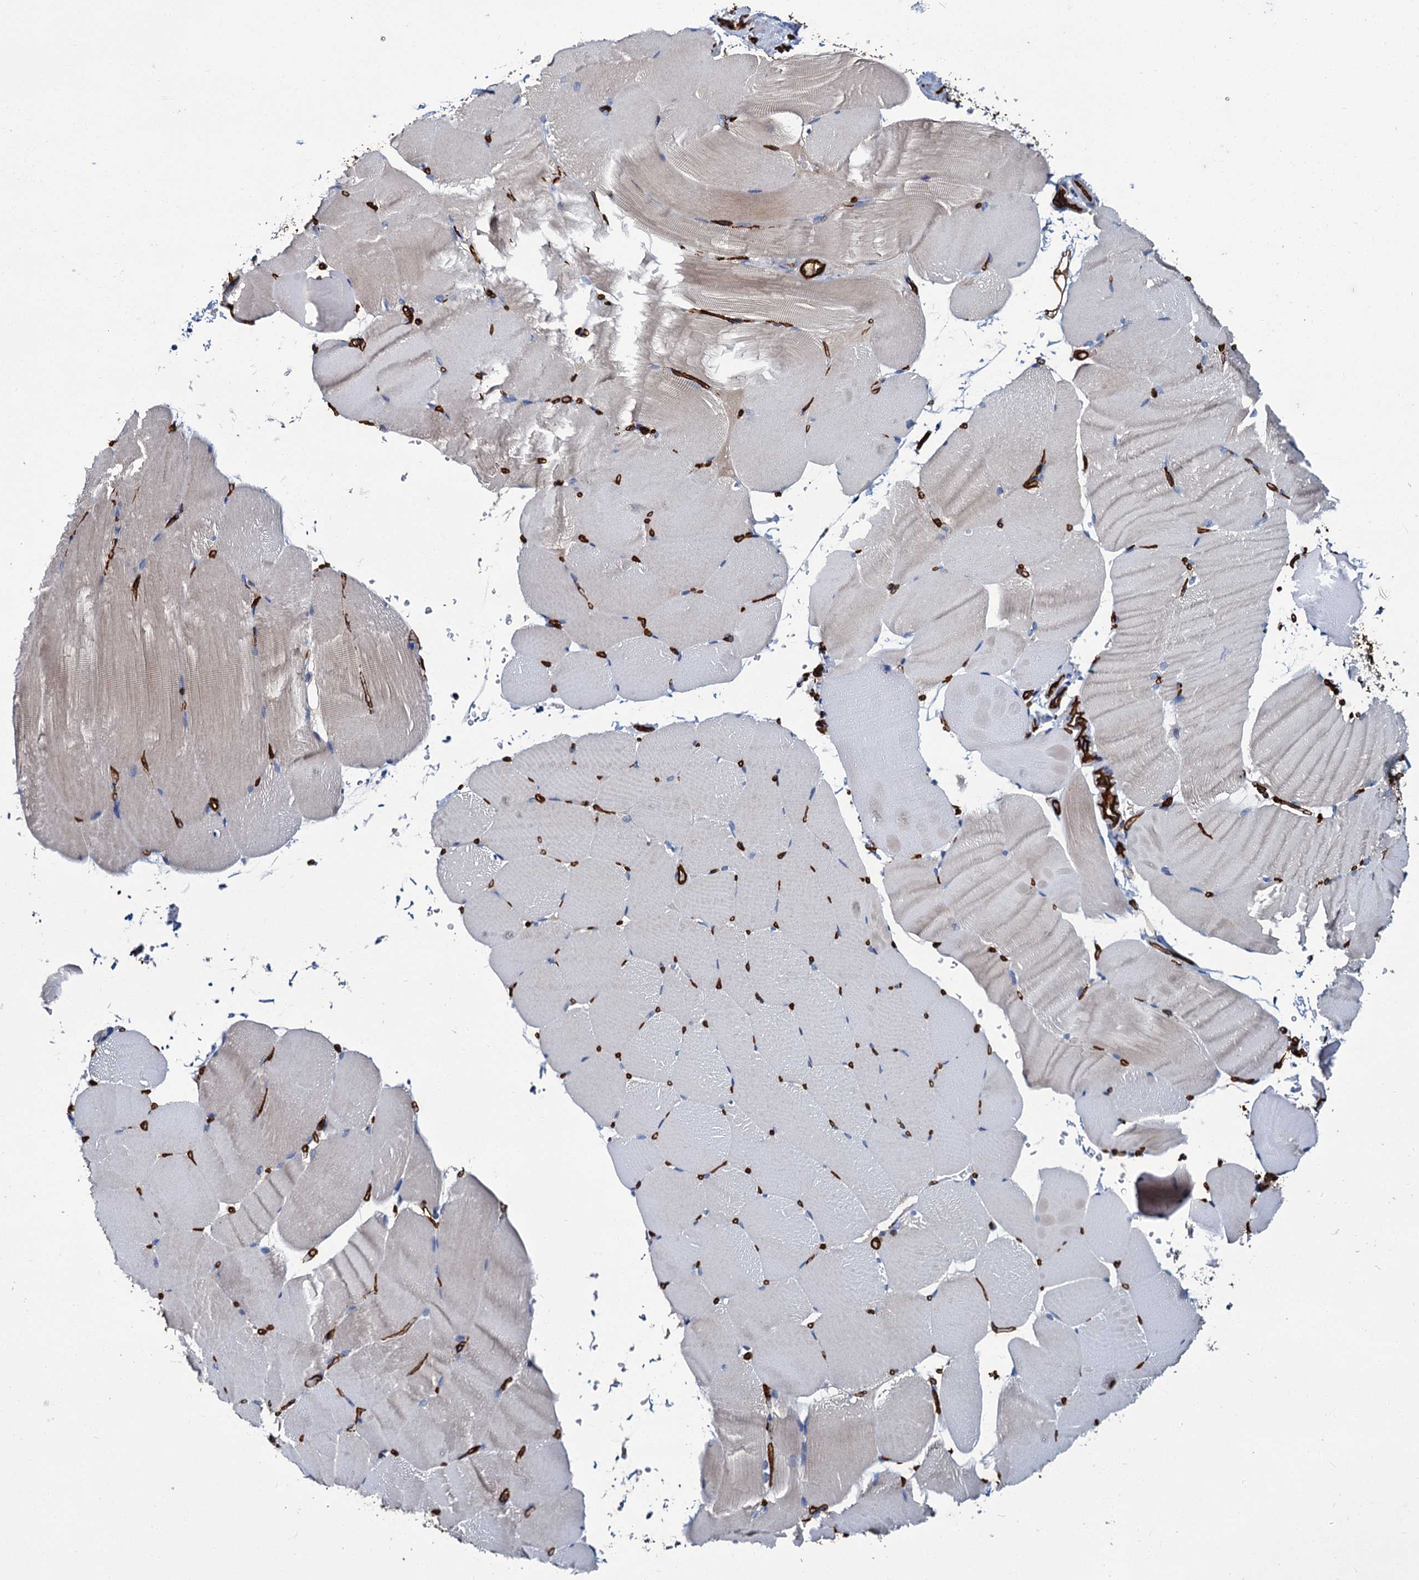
{"staining": {"intensity": "weak", "quantity": "<25%", "location": "cytoplasmic/membranous"}, "tissue": "skeletal muscle", "cell_type": "Myocytes", "image_type": "normal", "snomed": [{"axis": "morphology", "description": "Normal tissue, NOS"}, {"axis": "topography", "description": "Skeletal muscle"}, {"axis": "topography", "description": "Parathyroid gland"}], "caption": "Immunohistochemical staining of unremarkable skeletal muscle reveals no significant positivity in myocytes. (Brightfield microscopy of DAB (3,3'-diaminobenzidine) immunohistochemistry at high magnification).", "gene": "CACNA1C", "patient": {"sex": "female", "age": 37}}